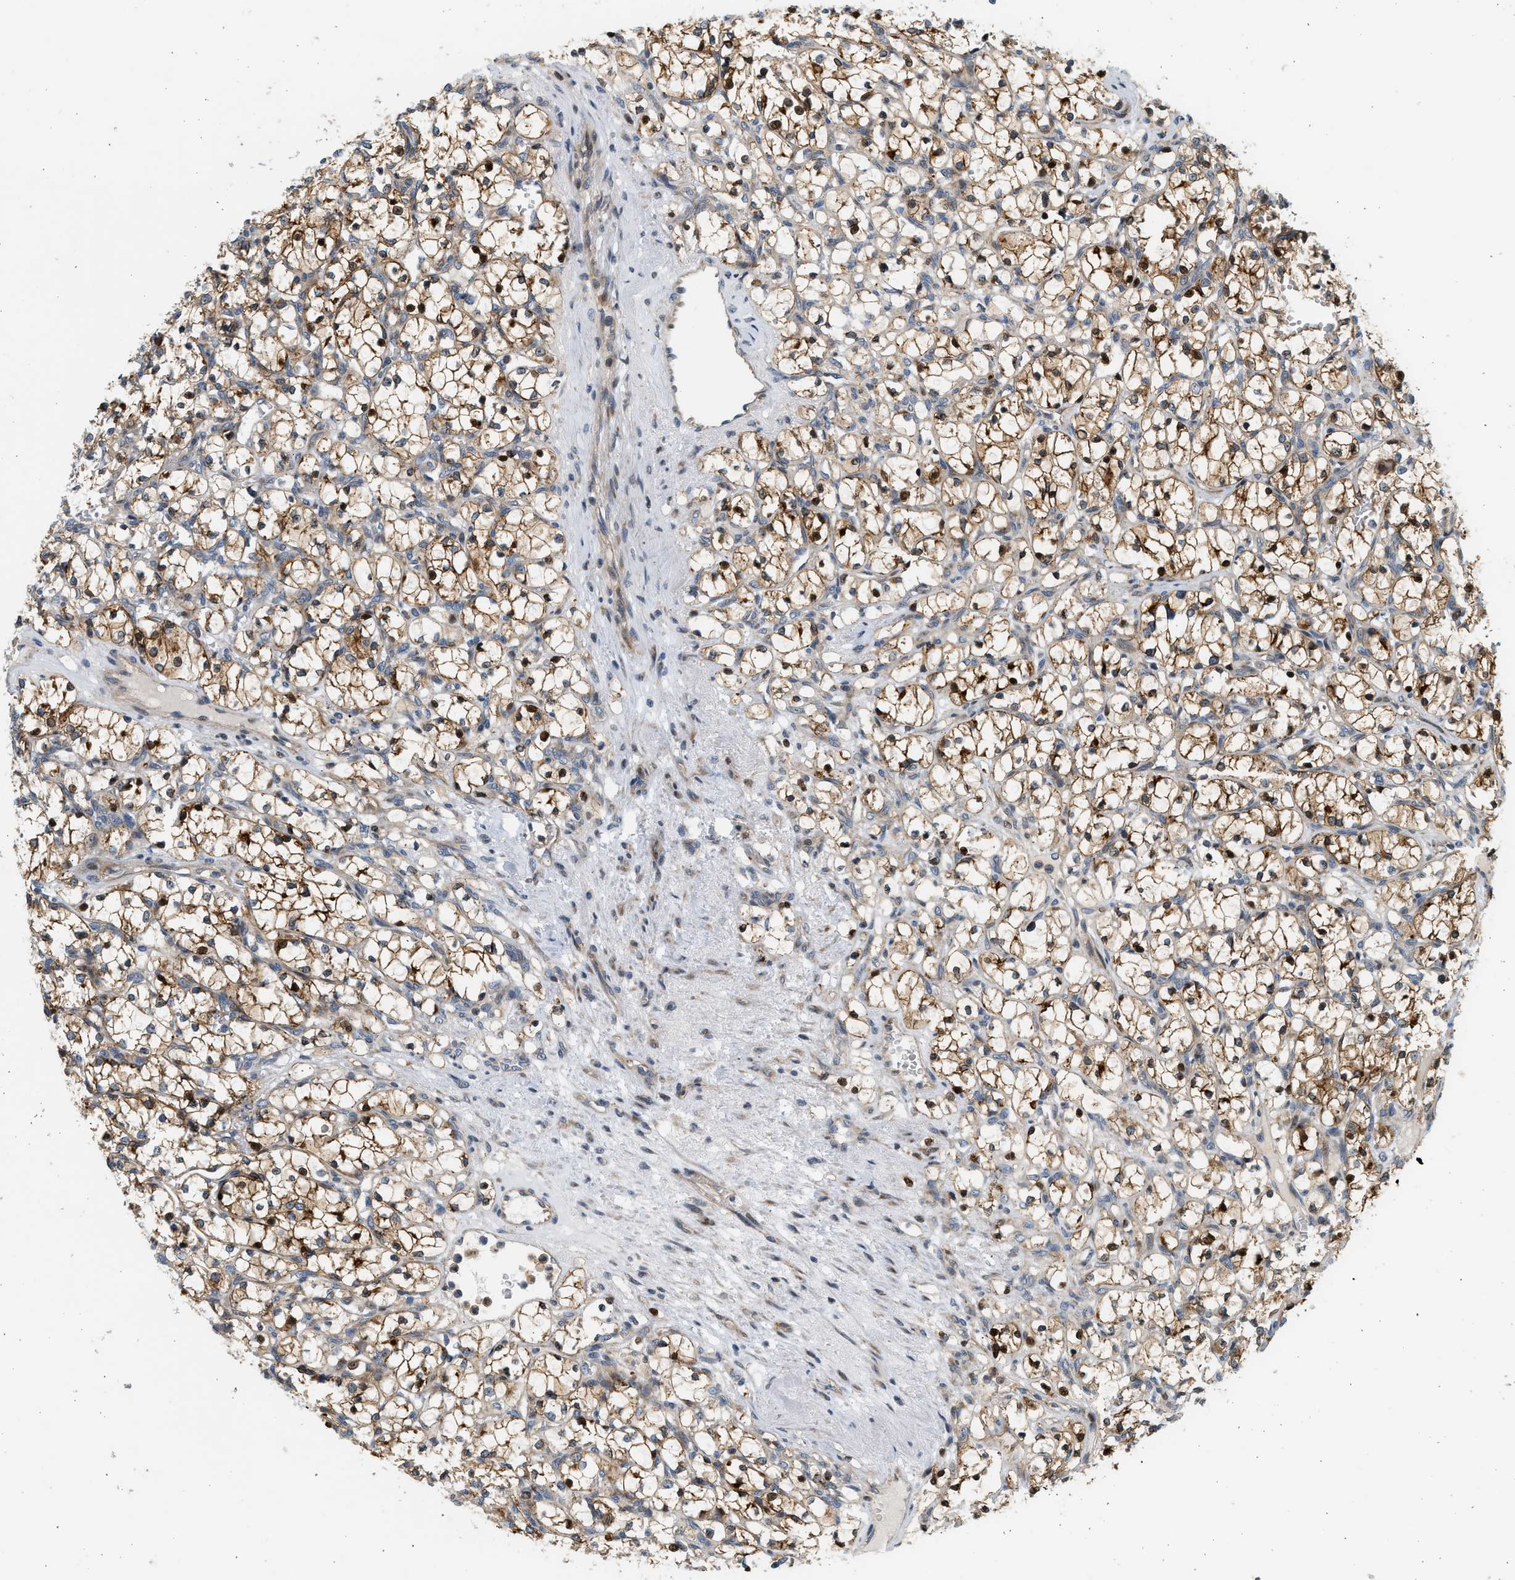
{"staining": {"intensity": "strong", "quantity": ">75%", "location": "cytoplasmic/membranous"}, "tissue": "renal cancer", "cell_type": "Tumor cells", "image_type": "cancer", "snomed": [{"axis": "morphology", "description": "Adenocarcinoma, NOS"}, {"axis": "topography", "description": "Kidney"}], "caption": "Renal adenocarcinoma tissue reveals strong cytoplasmic/membranous staining in approximately >75% of tumor cells The protein of interest is stained brown, and the nuclei are stained in blue (DAB IHC with brightfield microscopy, high magnification).", "gene": "NRSN2", "patient": {"sex": "female", "age": 69}}